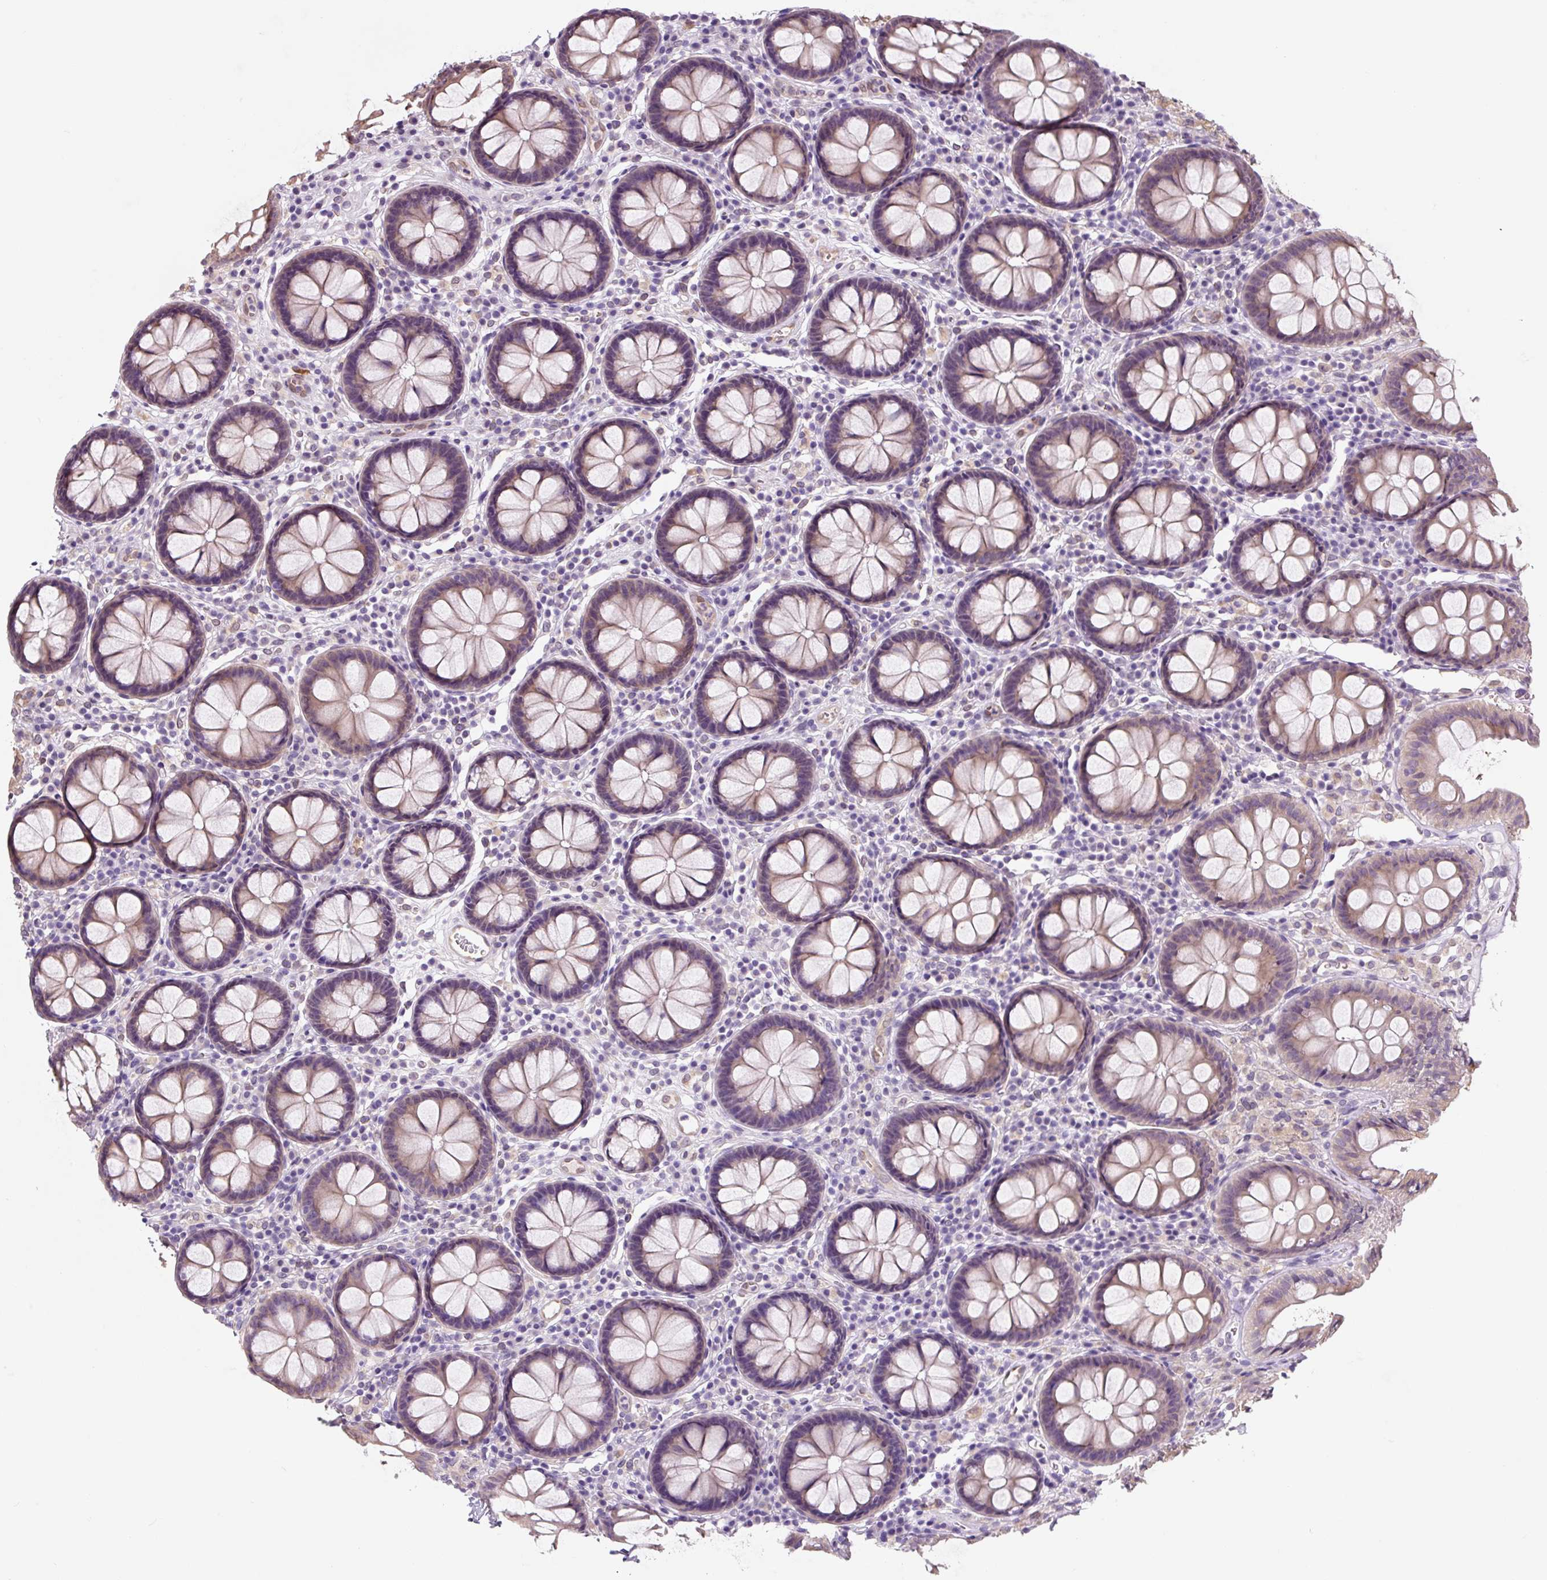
{"staining": {"intensity": "weak", "quantity": "25%-75%", "location": "cytoplasmic/membranous"}, "tissue": "colon", "cell_type": "Glandular cells", "image_type": "normal", "snomed": [{"axis": "morphology", "description": "Normal tissue, NOS"}, {"axis": "topography", "description": "Colon"}, {"axis": "topography", "description": "Peripheral nerve tissue"}], "caption": "High-power microscopy captured an immunohistochemistry (IHC) image of benign colon, revealing weak cytoplasmic/membranous positivity in about 25%-75% of glandular cells.", "gene": "ASRGL1", "patient": {"sex": "male", "age": 84}}